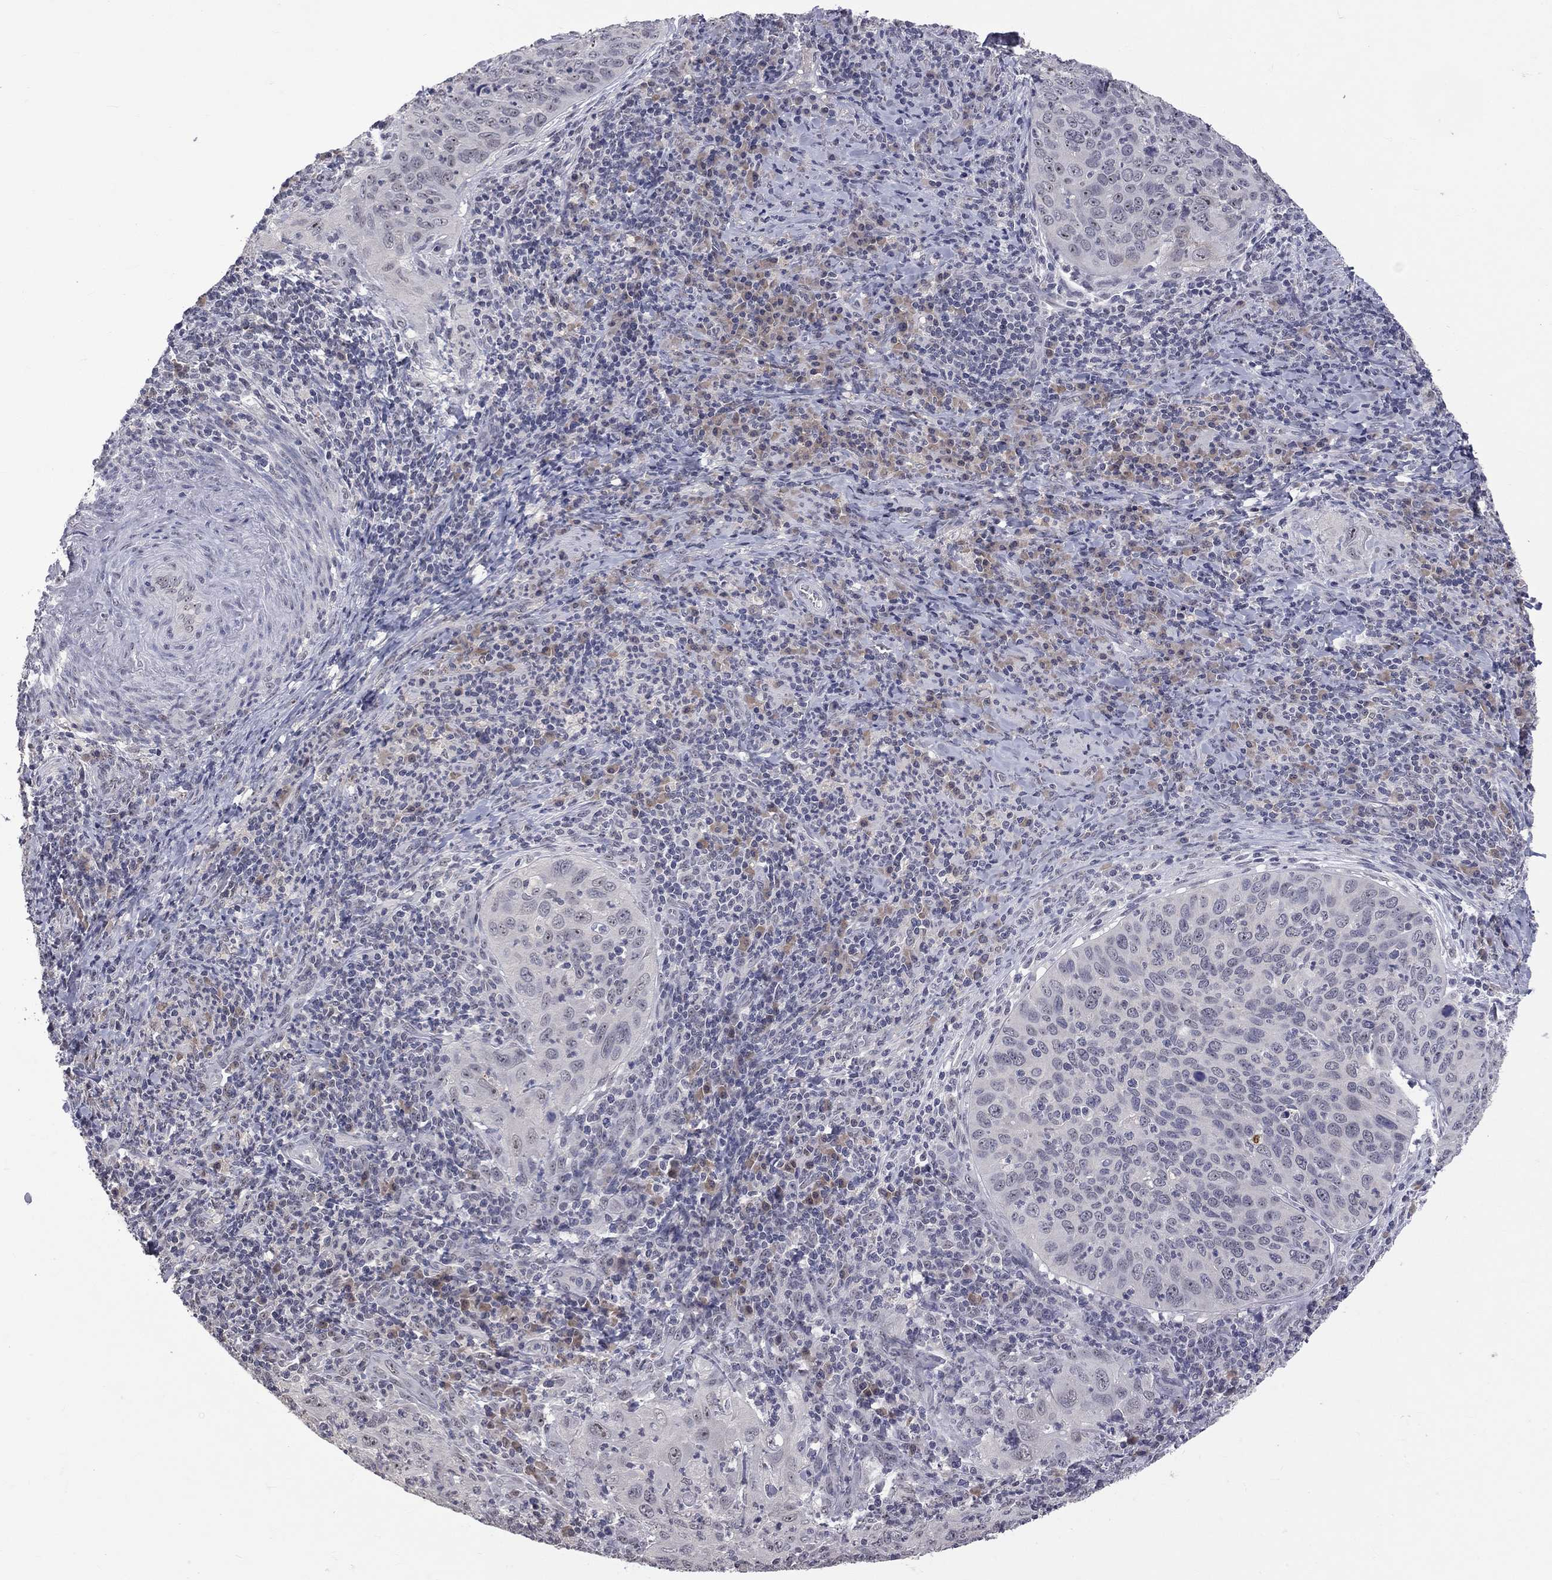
{"staining": {"intensity": "negative", "quantity": "none", "location": "none"}, "tissue": "cervical cancer", "cell_type": "Tumor cells", "image_type": "cancer", "snomed": [{"axis": "morphology", "description": "Squamous cell carcinoma, NOS"}, {"axis": "topography", "description": "Cervix"}], "caption": "High magnification brightfield microscopy of cervical cancer (squamous cell carcinoma) stained with DAB (3,3'-diaminobenzidine) (brown) and counterstained with hematoxylin (blue): tumor cells show no significant expression. (DAB (3,3'-diaminobenzidine) immunohistochemistry (IHC) visualized using brightfield microscopy, high magnification).", "gene": "DSG4", "patient": {"sex": "female", "age": 26}}